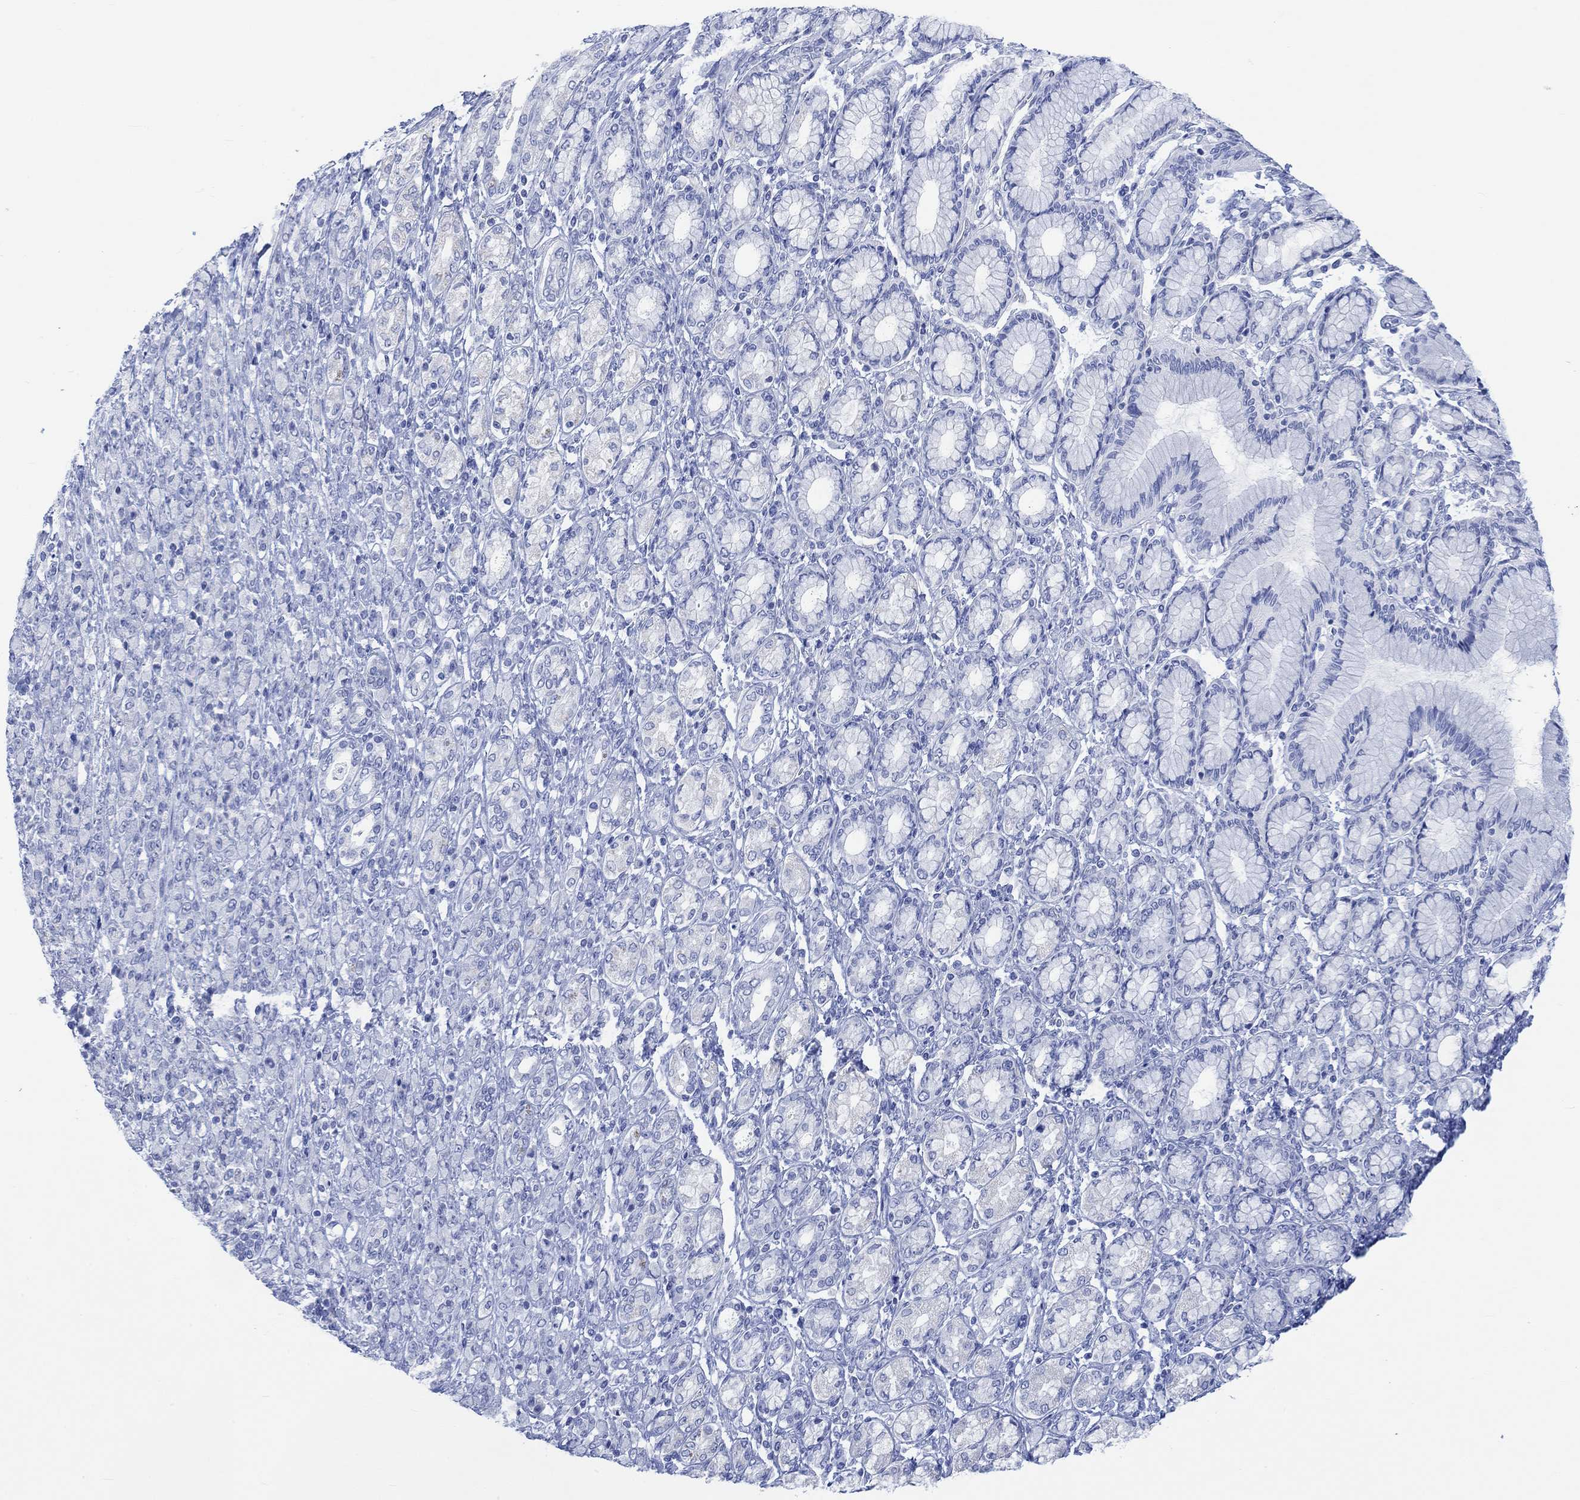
{"staining": {"intensity": "negative", "quantity": "none", "location": "none"}, "tissue": "stomach cancer", "cell_type": "Tumor cells", "image_type": "cancer", "snomed": [{"axis": "morphology", "description": "Normal tissue, NOS"}, {"axis": "morphology", "description": "Adenocarcinoma, NOS"}, {"axis": "topography", "description": "Stomach"}], "caption": "Immunohistochemical staining of stomach cancer (adenocarcinoma) exhibits no significant positivity in tumor cells.", "gene": "CALCA", "patient": {"sex": "female", "age": 79}}